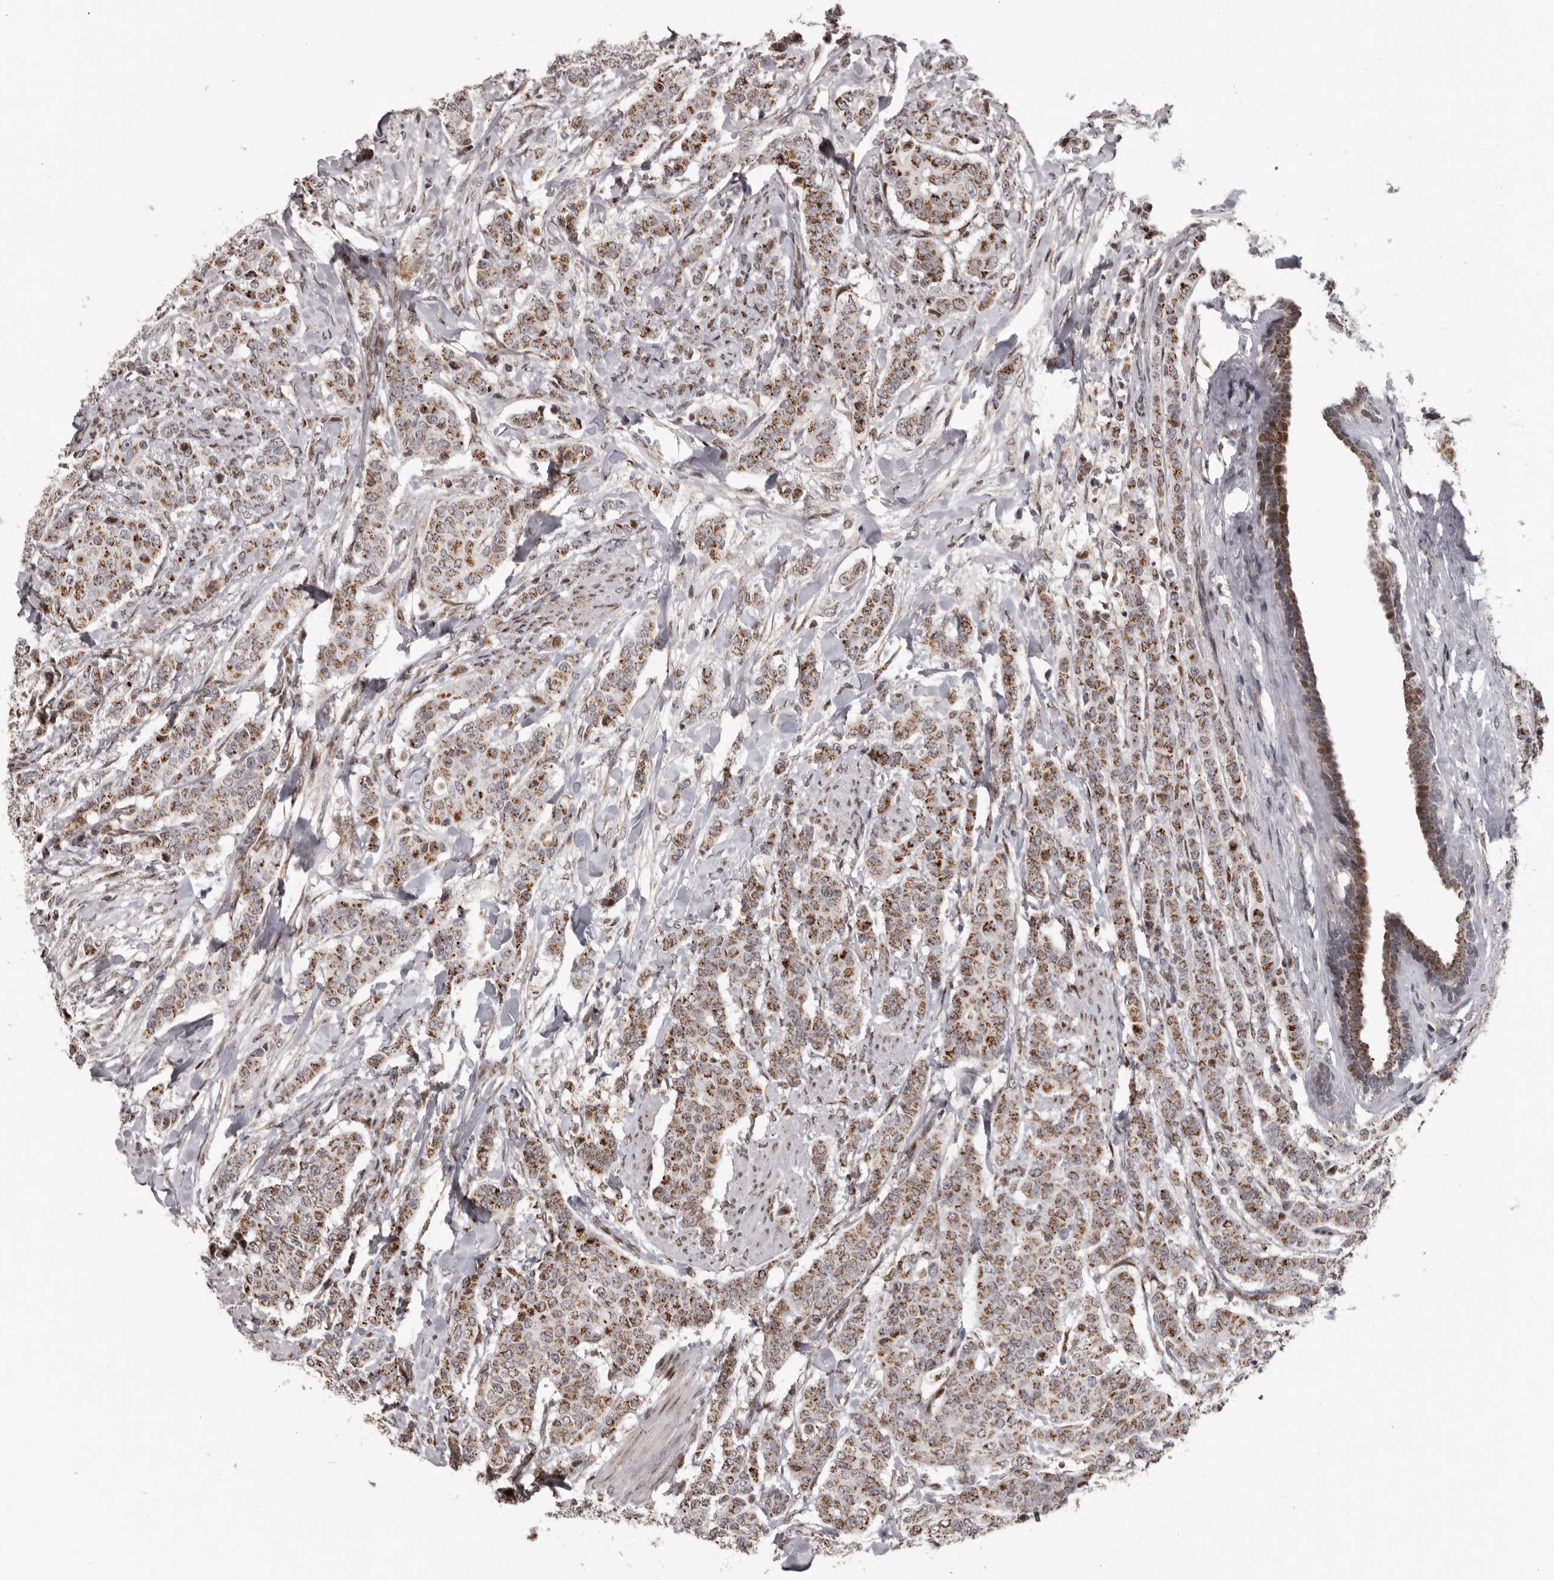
{"staining": {"intensity": "moderate", "quantity": ">75%", "location": "cytoplasmic/membranous"}, "tissue": "breast cancer", "cell_type": "Tumor cells", "image_type": "cancer", "snomed": [{"axis": "morphology", "description": "Duct carcinoma"}, {"axis": "topography", "description": "Breast"}], "caption": "A brown stain shows moderate cytoplasmic/membranous positivity of a protein in breast cancer (invasive ductal carcinoma) tumor cells. The staining is performed using DAB (3,3'-diaminobenzidine) brown chromogen to label protein expression. The nuclei are counter-stained blue using hematoxylin.", "gene": "C17orf99", "patient": {"sex": "female", "age": 40}}